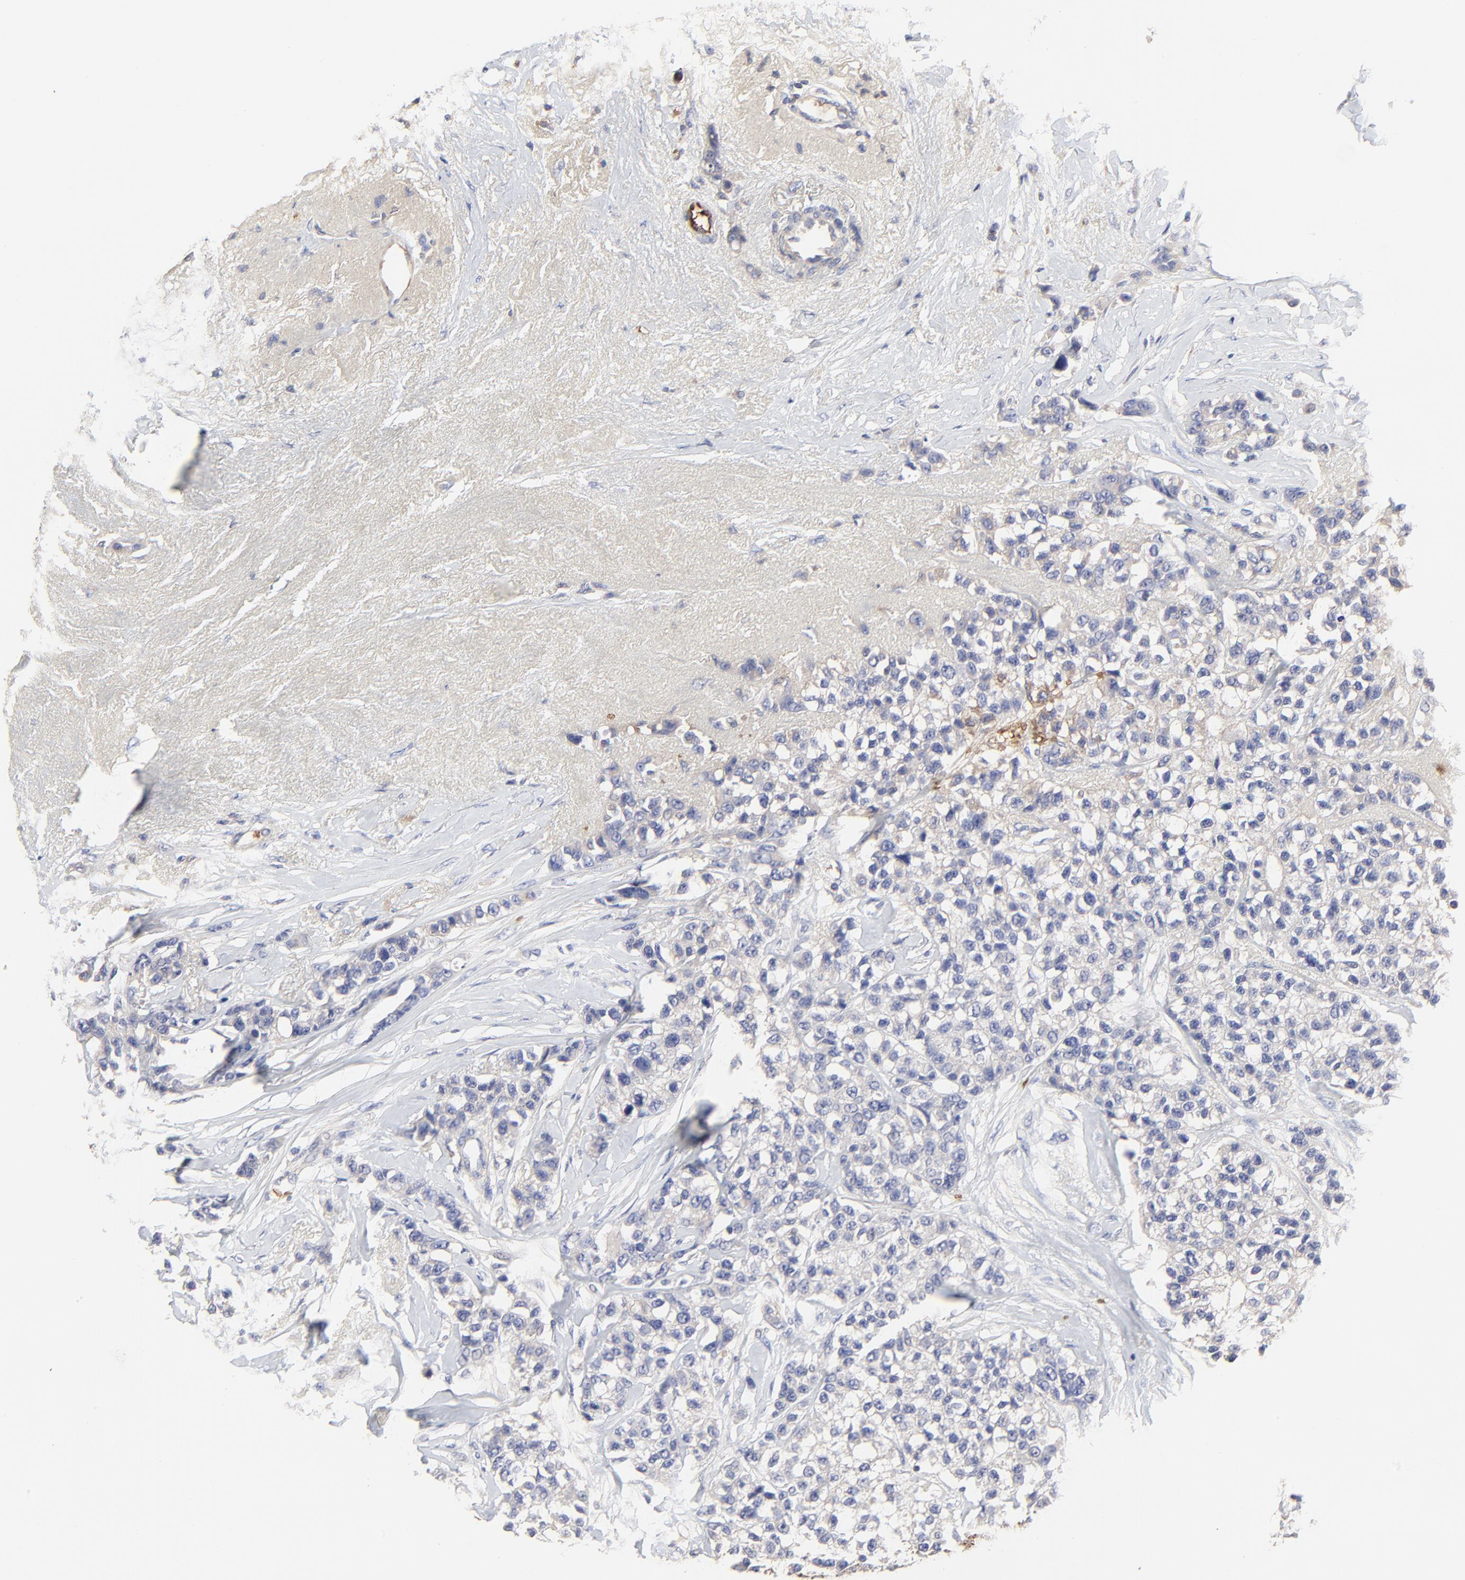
{"staining": {"intensity": "negative", "quantity": "none", "location": "none"}, "tissue": "breast cancer", "cell_type": "Tumor cells", "image_type": "cancer", "snomed": [{"axis": "morphology", "description": "Duct carcinoma"}, {"axis": "topography", "description": "Breast"}], "caption": "This is an immunohistochemistry micrograph of human intraductal carcinoma (breast). There is no staining in tumor cells.", "gene": "PAG1", "patient": {"sex": "female", "age": 51}}